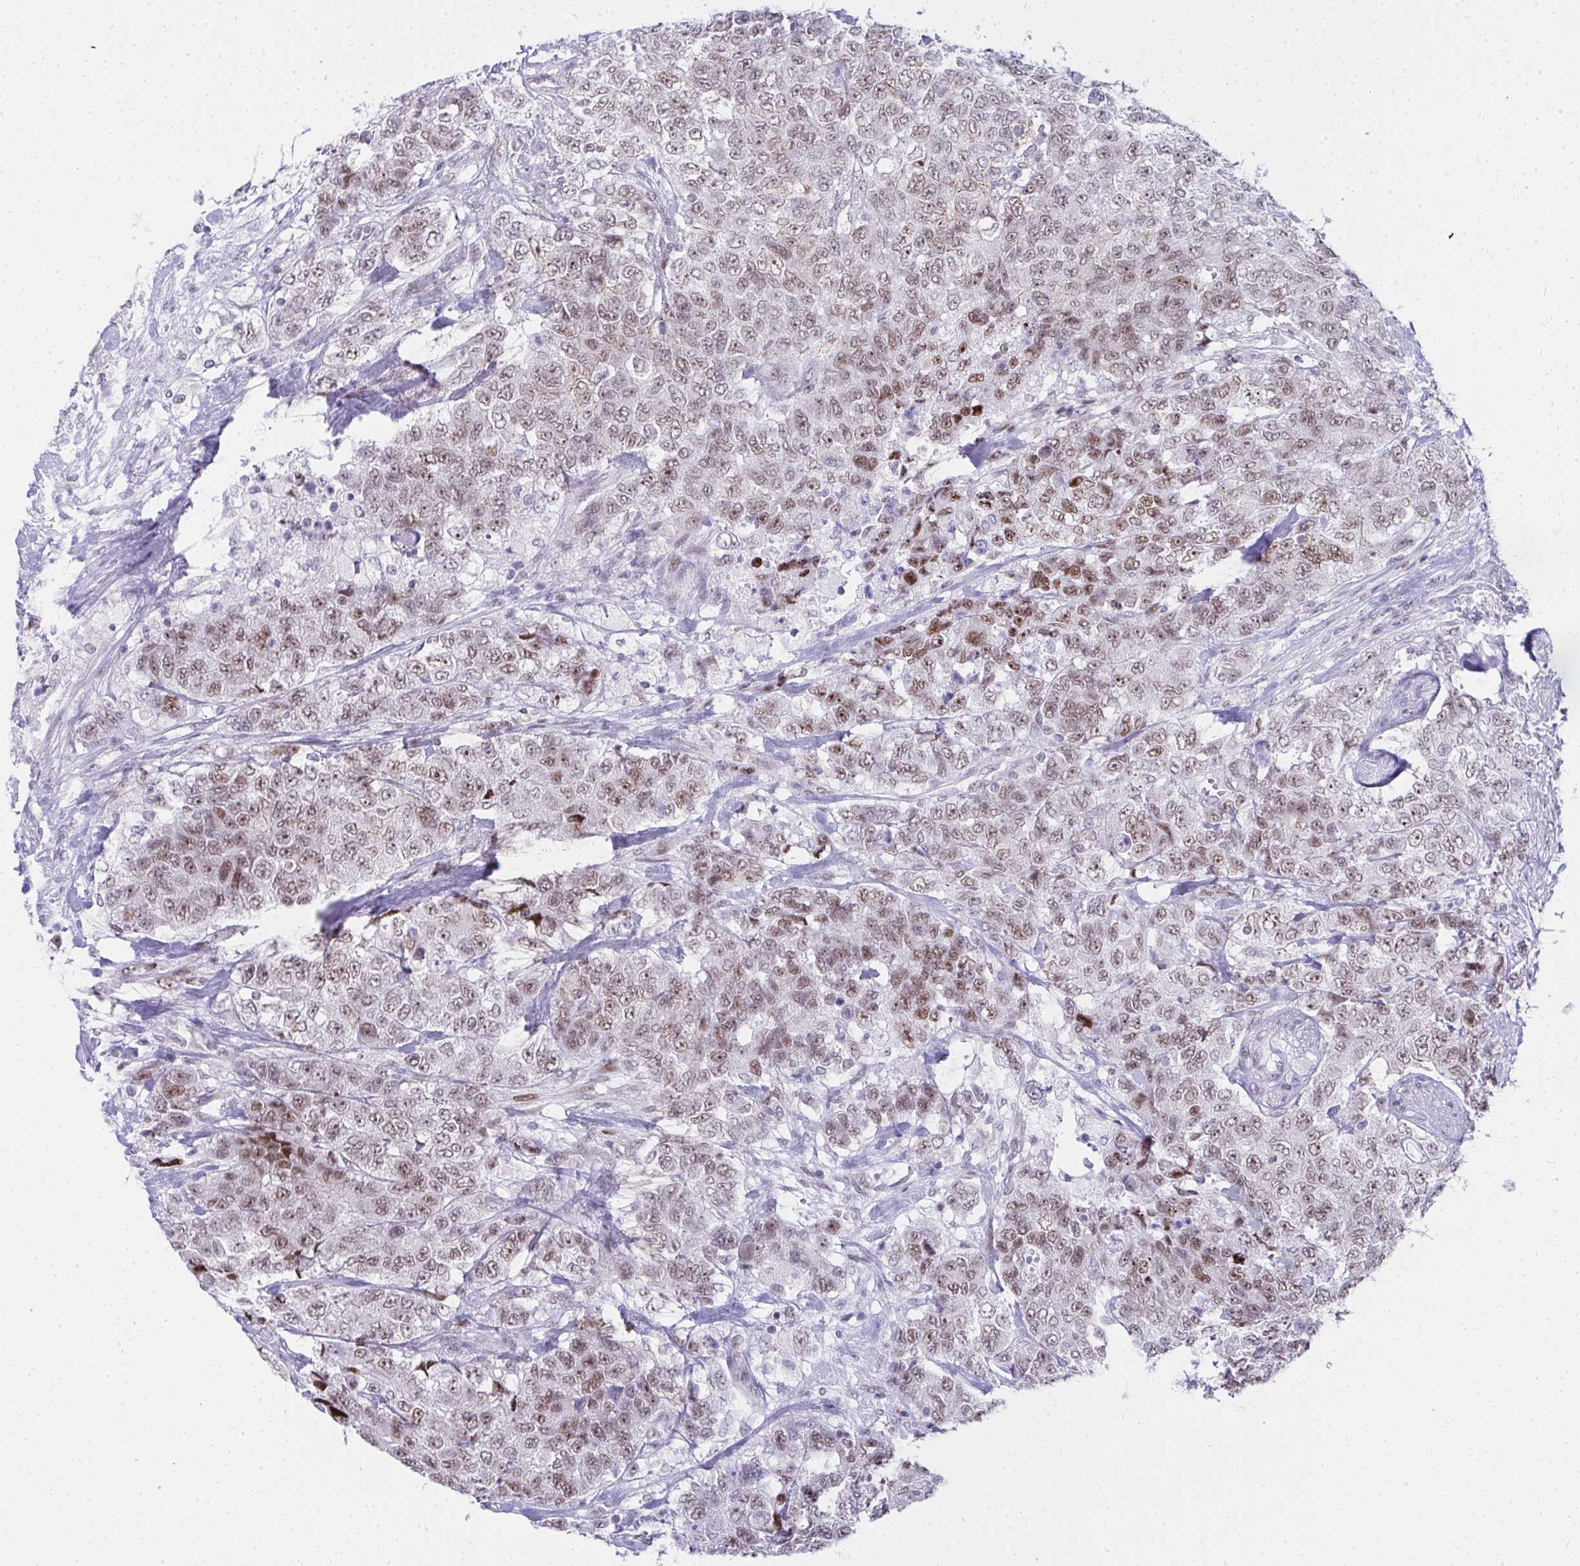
{"staining": {"intensity": "moderate", "quantity": ">75%", "location": "nuclear"}, "tissue": "urothelial cancer", "cell_type": "Tumor cells", "image_type": "cancer", "snomed": [{"axis": "morphology", "description": "Urothelial carcinoma, High grade"}, {"axis": "topography", "description": "Urinary bladder"}], "caption": "Protein analysis of high-grade urothelial carcinoma tissue demonstrates moderate nuclear positivity in about >75% of tumor cells. (DAB (3,3'-diaminobenzidine) = brown stain, brightfield microscopy at high magnification).", "gene": "GLDN", "patient": {"sex": "female", "age": 78}}